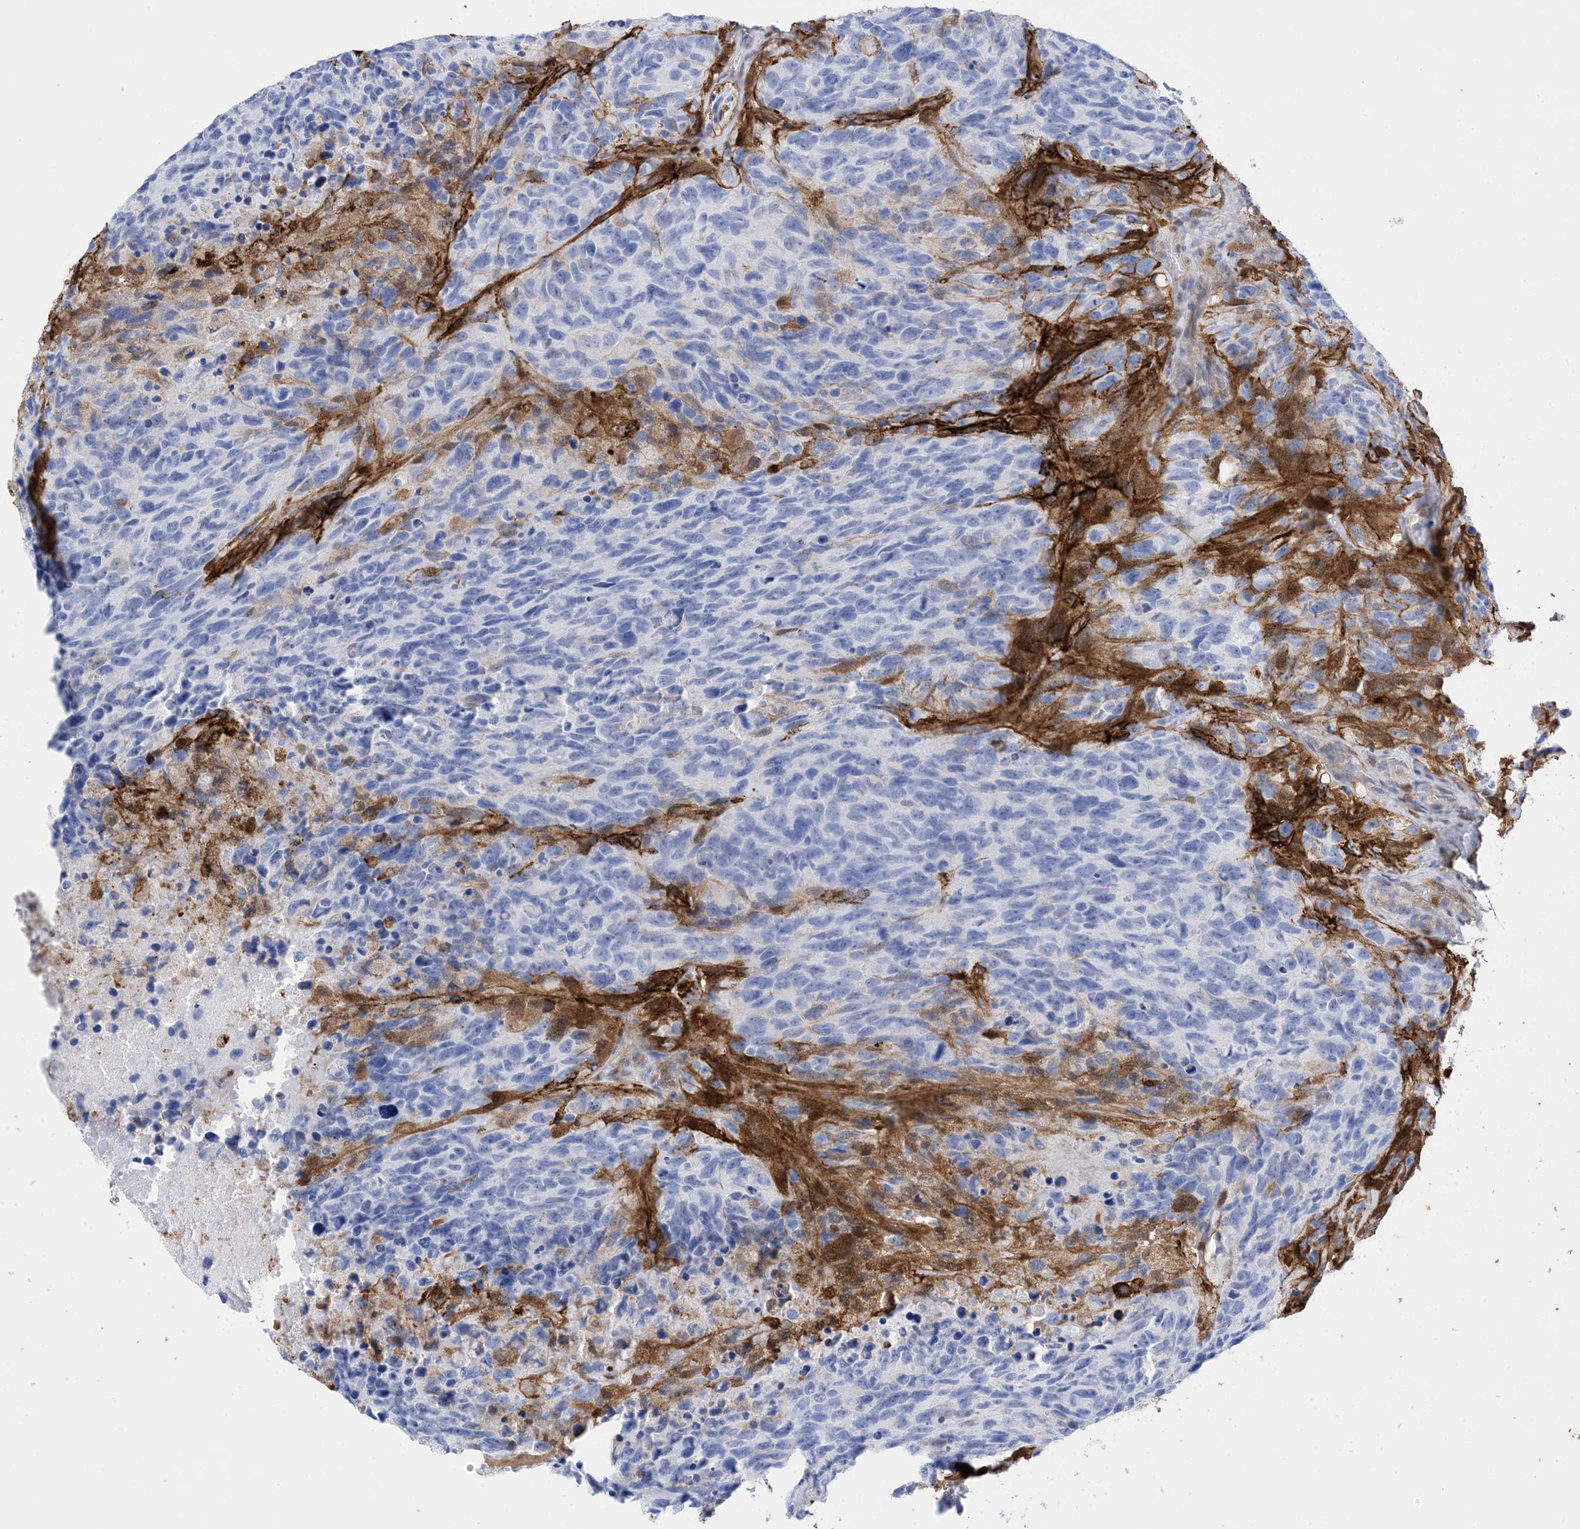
{"staining": {"intensity": "negative", "quantity": "none", "location": "none"}, "tissue": "glioma", "cell_type": "Tumor cells", "image_type": "cancer", "snomed": [{"axis": "morphology", "description": "Glioma, malignant, High grade"}, {"axis": "topography", "description": "Brain"}], "caption": "The photomicrograph displays no significant positivity in tumor cells of glioma.", "gene": "ANXA1", "patient": {"sex": "male", "age": 69}}